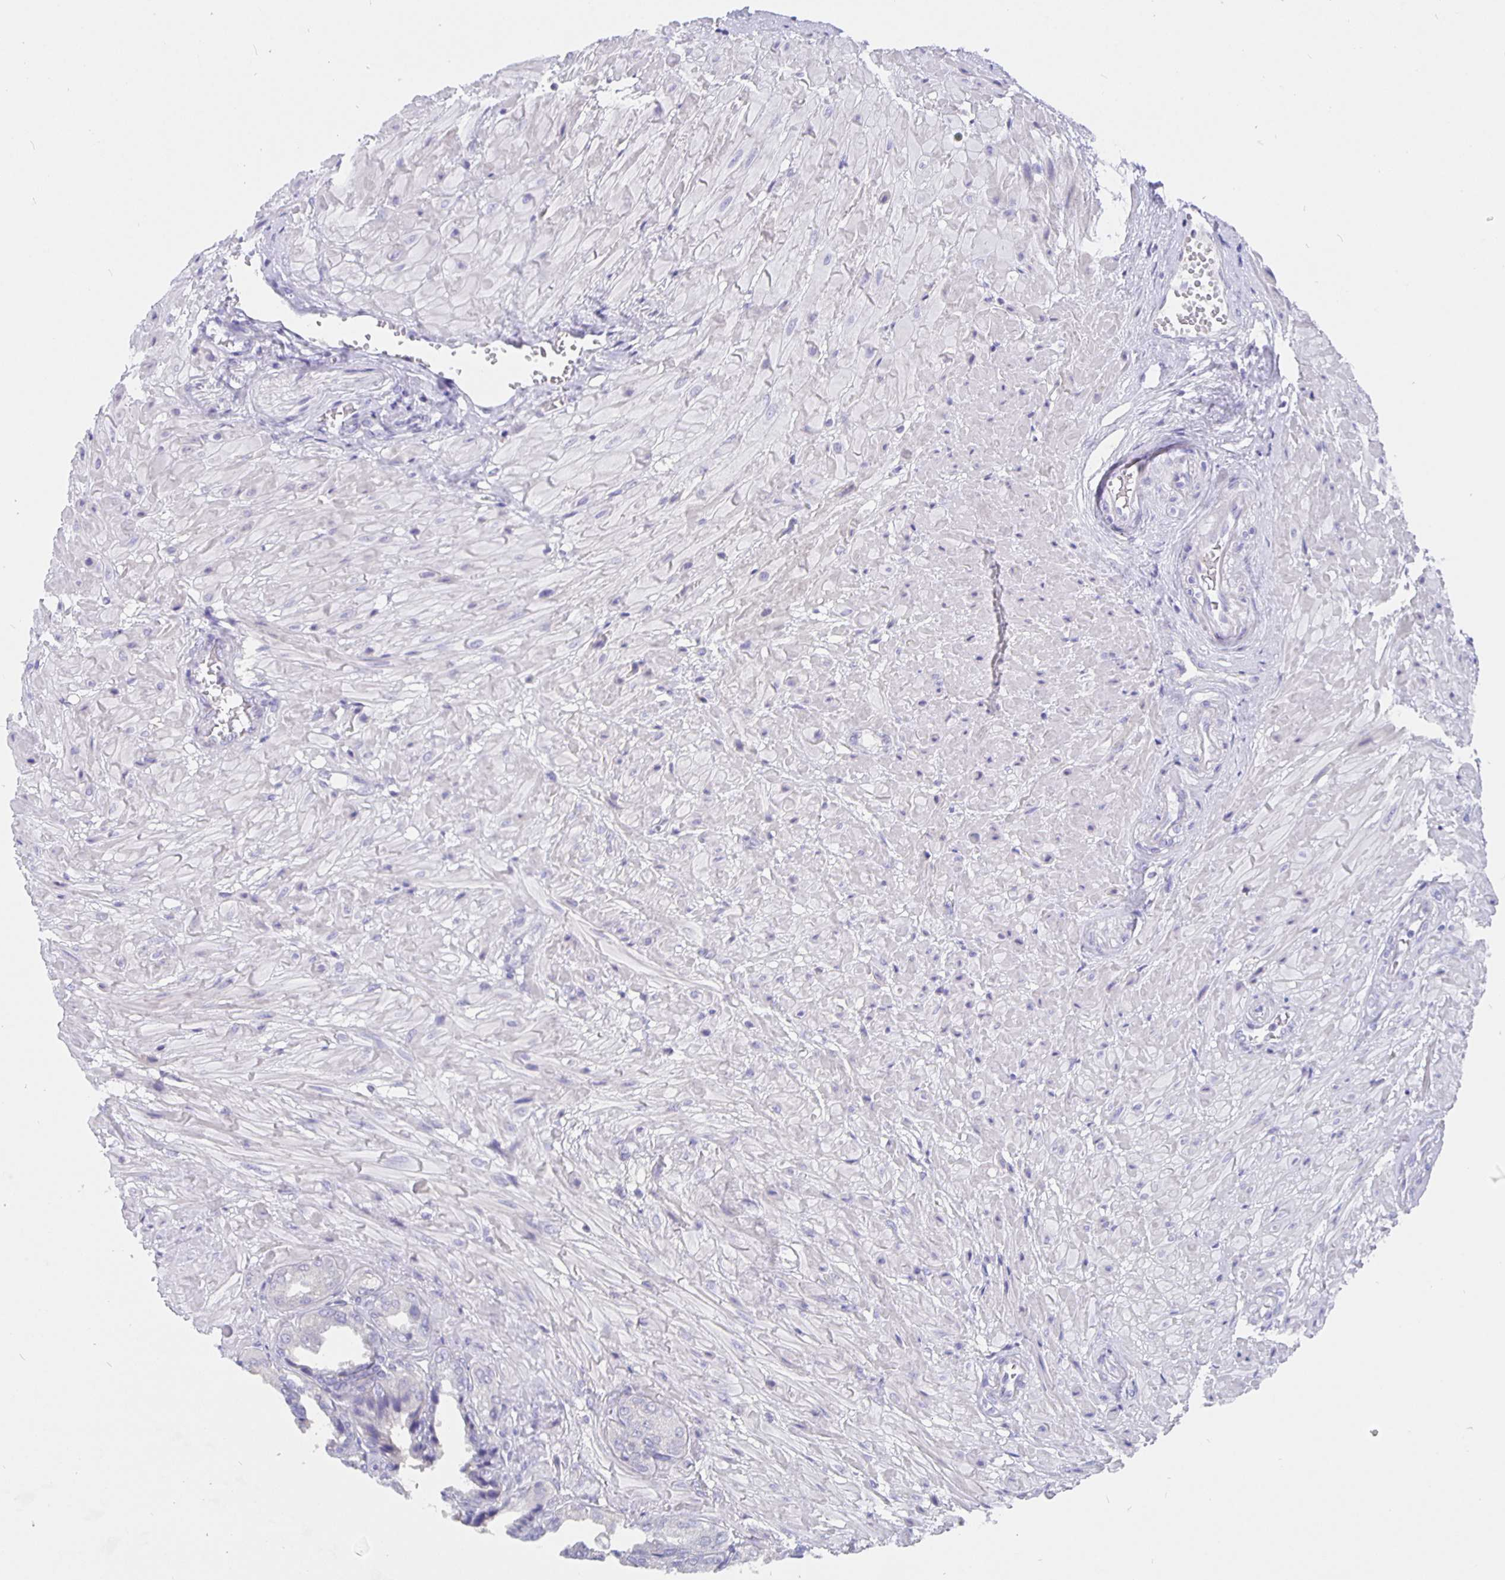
{"staining": {"intensity": "negative", "quantity": "none", "location": "none"}, "tissue": "seminal vesicle", "cell_type": "Glandular cells", "image_type": "normal", "snomed": [{"axis": "morphology", "description": "Normal tissue, NOS"}, {"axis": "topography", "description": "Seminal veicle"}], "caption": "Immunohistochemistry (IHC) histopathology image of normal seminal vesicle: human seminal vesicle stained with DAB (3,3'-diaminobenzidine) demonstrates no significant protein positivity in glandular cells.", "gene": "CFAP74", "patient": {"sex": "male", "age": 55}}